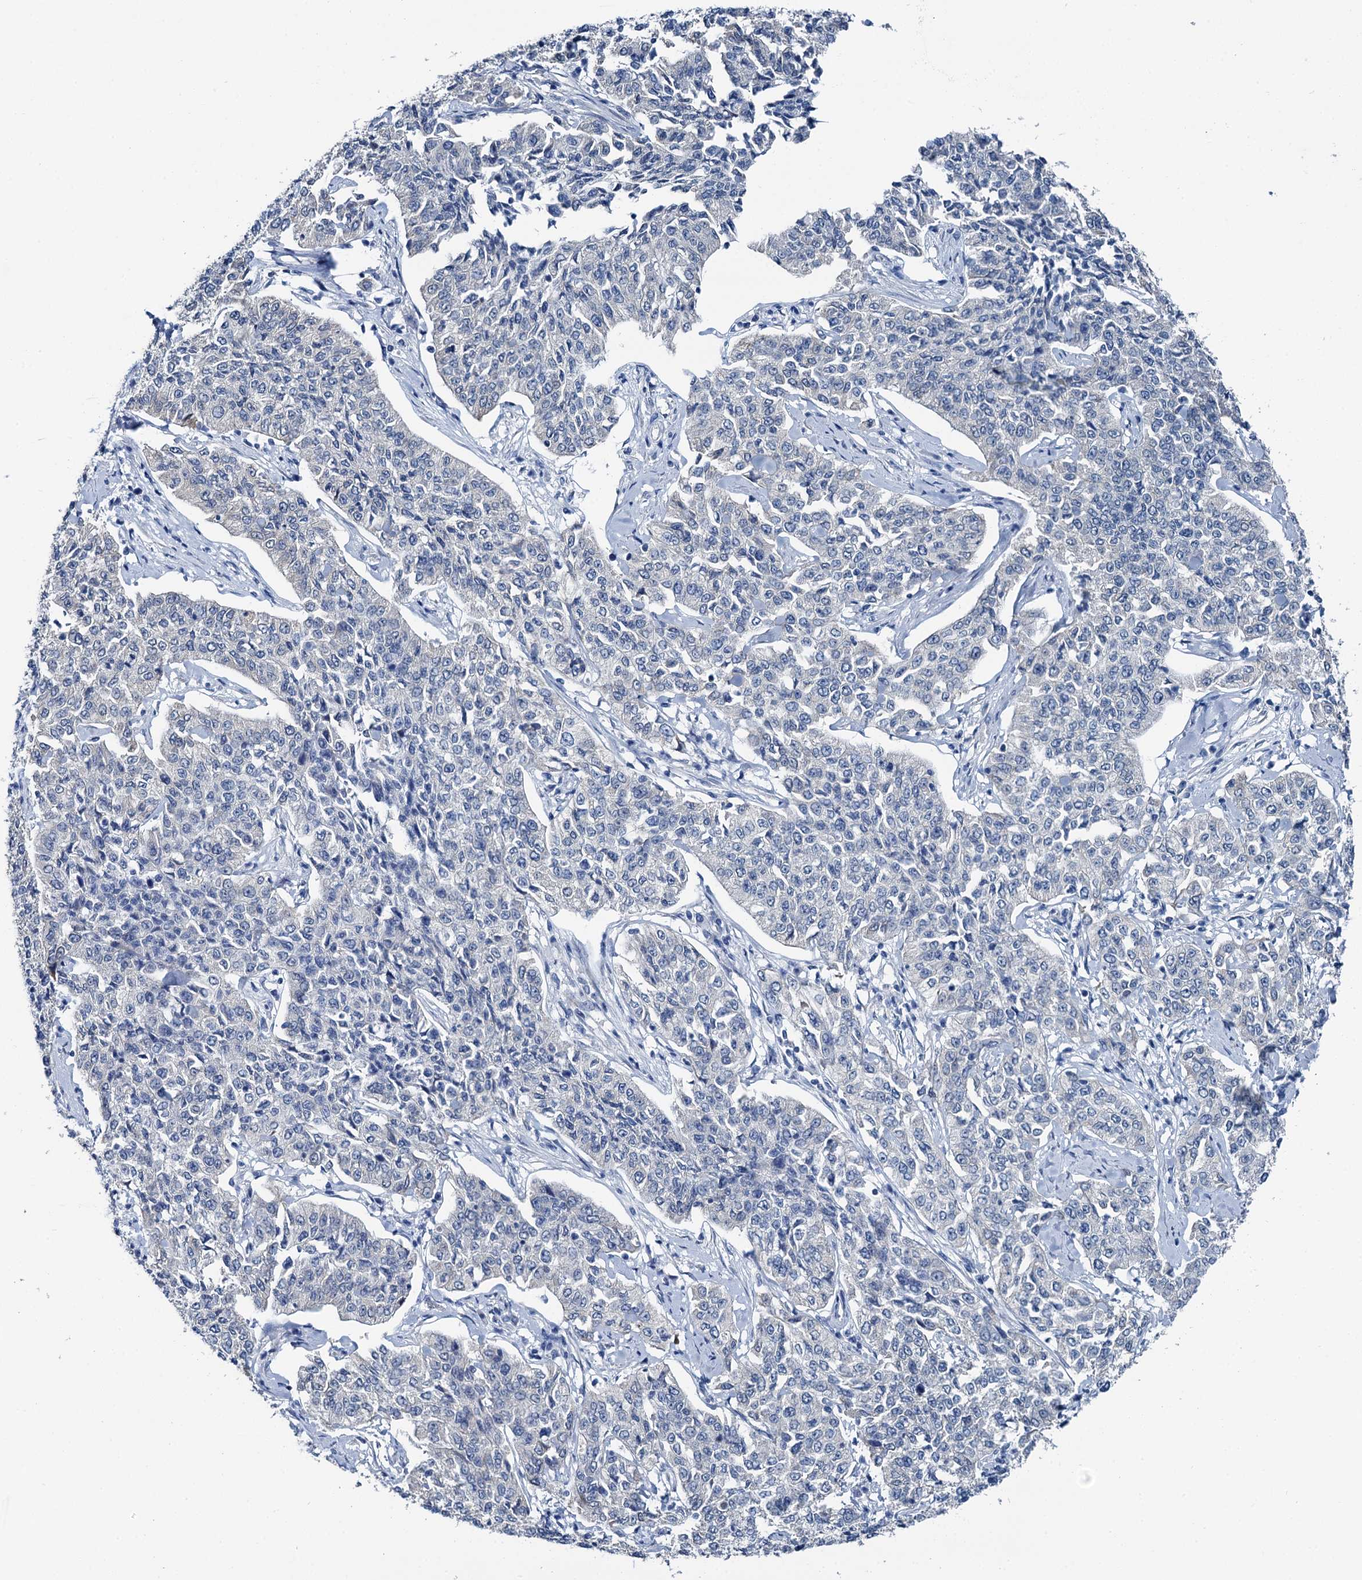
{"staining": {"intensity": "negative", "quantity": "none", "location": "none"}, "tissue": "cervical cancer", "cell_type": "Tumor cells", "image_type": "cancer", "snomed": [{"axis": "morphology", "description": "Squamous cell carcinoma, NOS"}, {"axis": "topography", "description": "Cervix"}], "caption": "Protein analysis of cervical cancer (squamous cell carcinoma) shows no significant positivity in tumor cells. Nuclei are stained in blue.", "gene": "MIOX", "patient": {"sex": "female", "age": 35}}